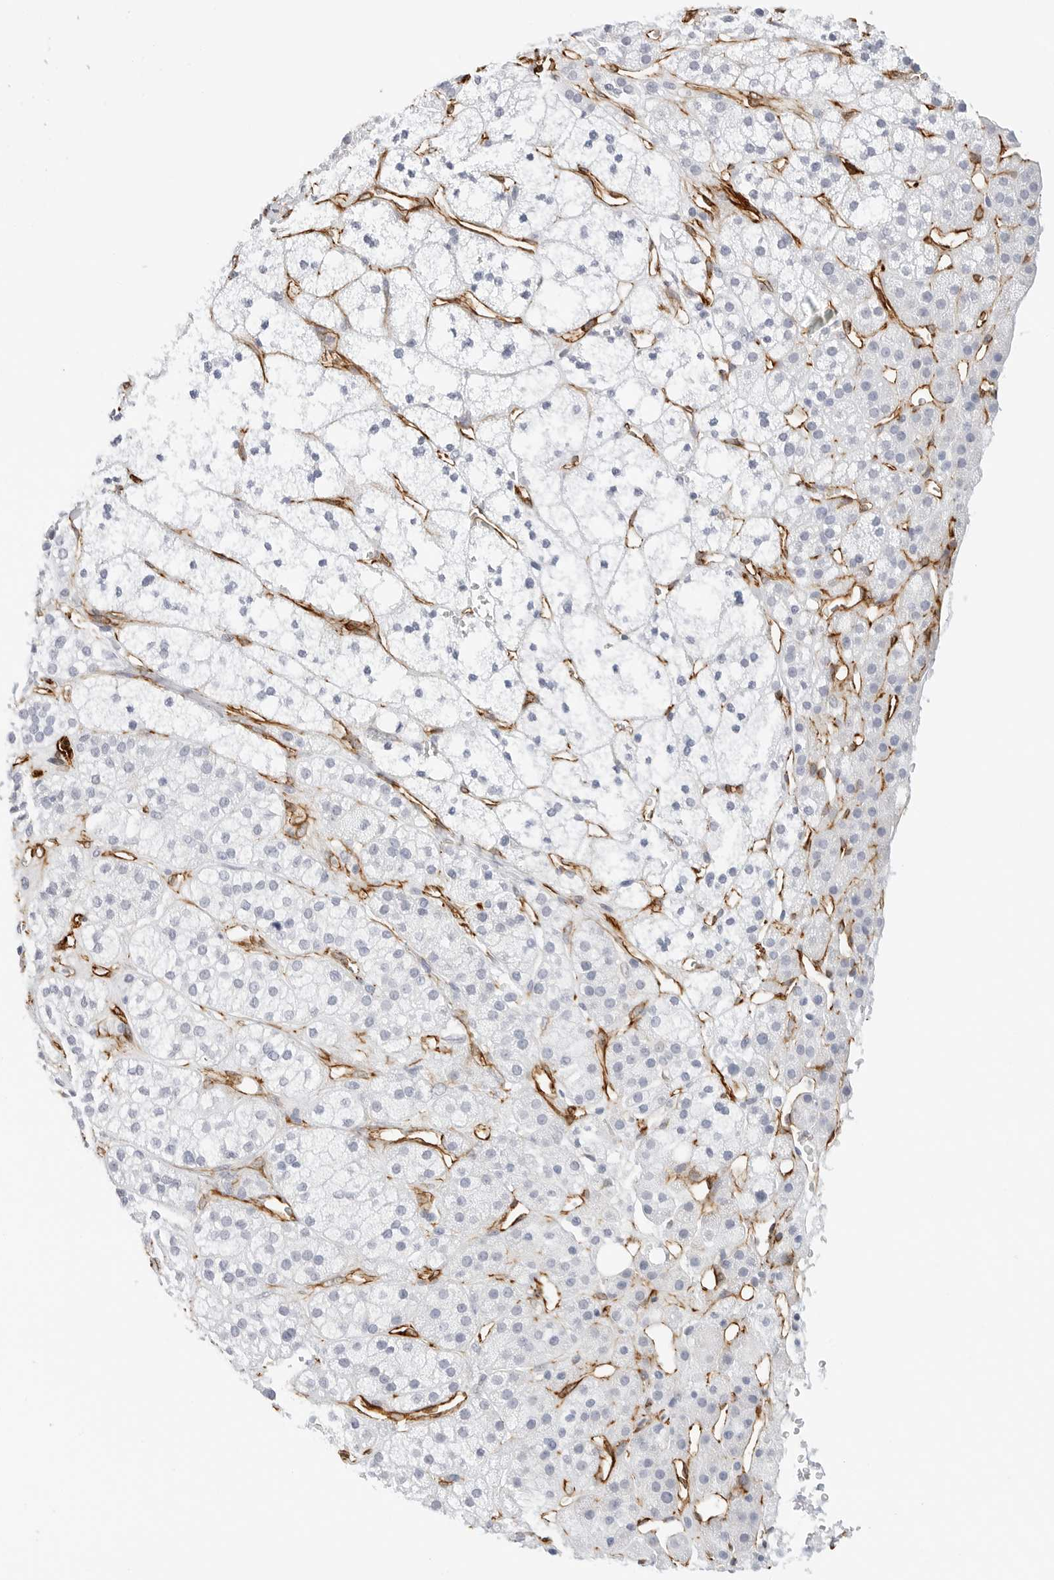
{"staining": {"intensity": "negative", "quantity": "none", "location": "none"}, "tissue": "adrenal gland", "cell_type": "Glandular cells", "image_type": "normal", "snomed": [{"axis": "morphology", "description": "Normal tissue, NOS"}, {"axis": "topography", "description": "Adrenal gland"}], "caption": "Immunohistochemistry histopathology image of normal adrenal gland stained for a protein (brown), which reveals no expression in glandular cells.", "gene": "NES", "patient": {"sex": "male", "age": 56}}